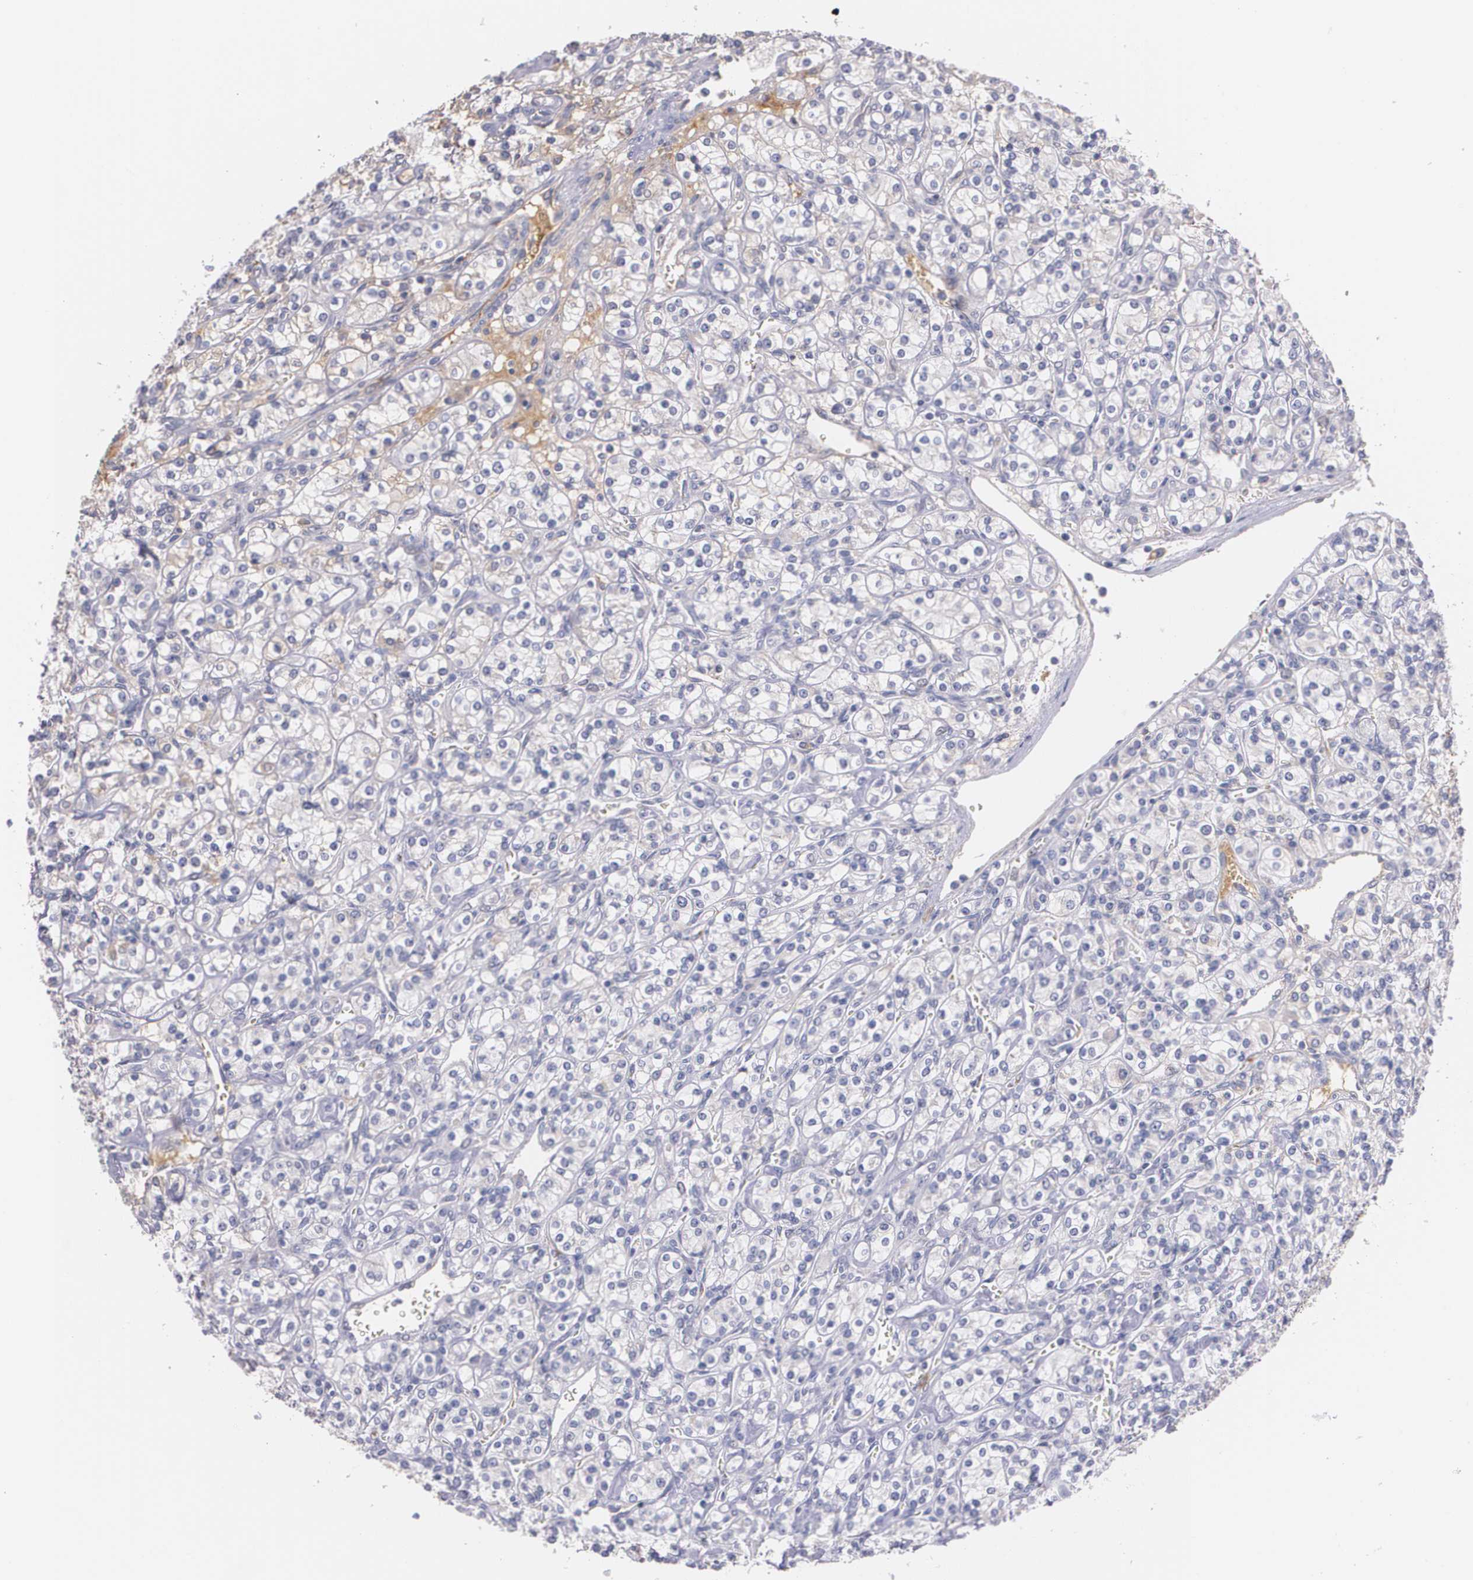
{"staining": {"intensity": "weak", "quantity": "<25%", "location": "cytoplasmic/membranous"}, "tissue": "renal cancer", "cell_type": "Tumor cells", "image_type": "cancer", "snomed": [{"axis": "morphology", "description": "Adenocarcinoma, NOS"}, {"axis": "topography", "description": "Kidney"}], "caption": "Immunohistochemistry image of neoplastic tissue: human adenocarcinoma (renal) stained with DAB exhibits no significant protein positivity in tumor cells. Nuclei are stained in blue.", "gene": "AMBP", "patient": {"sex": "male", "age": 77}}